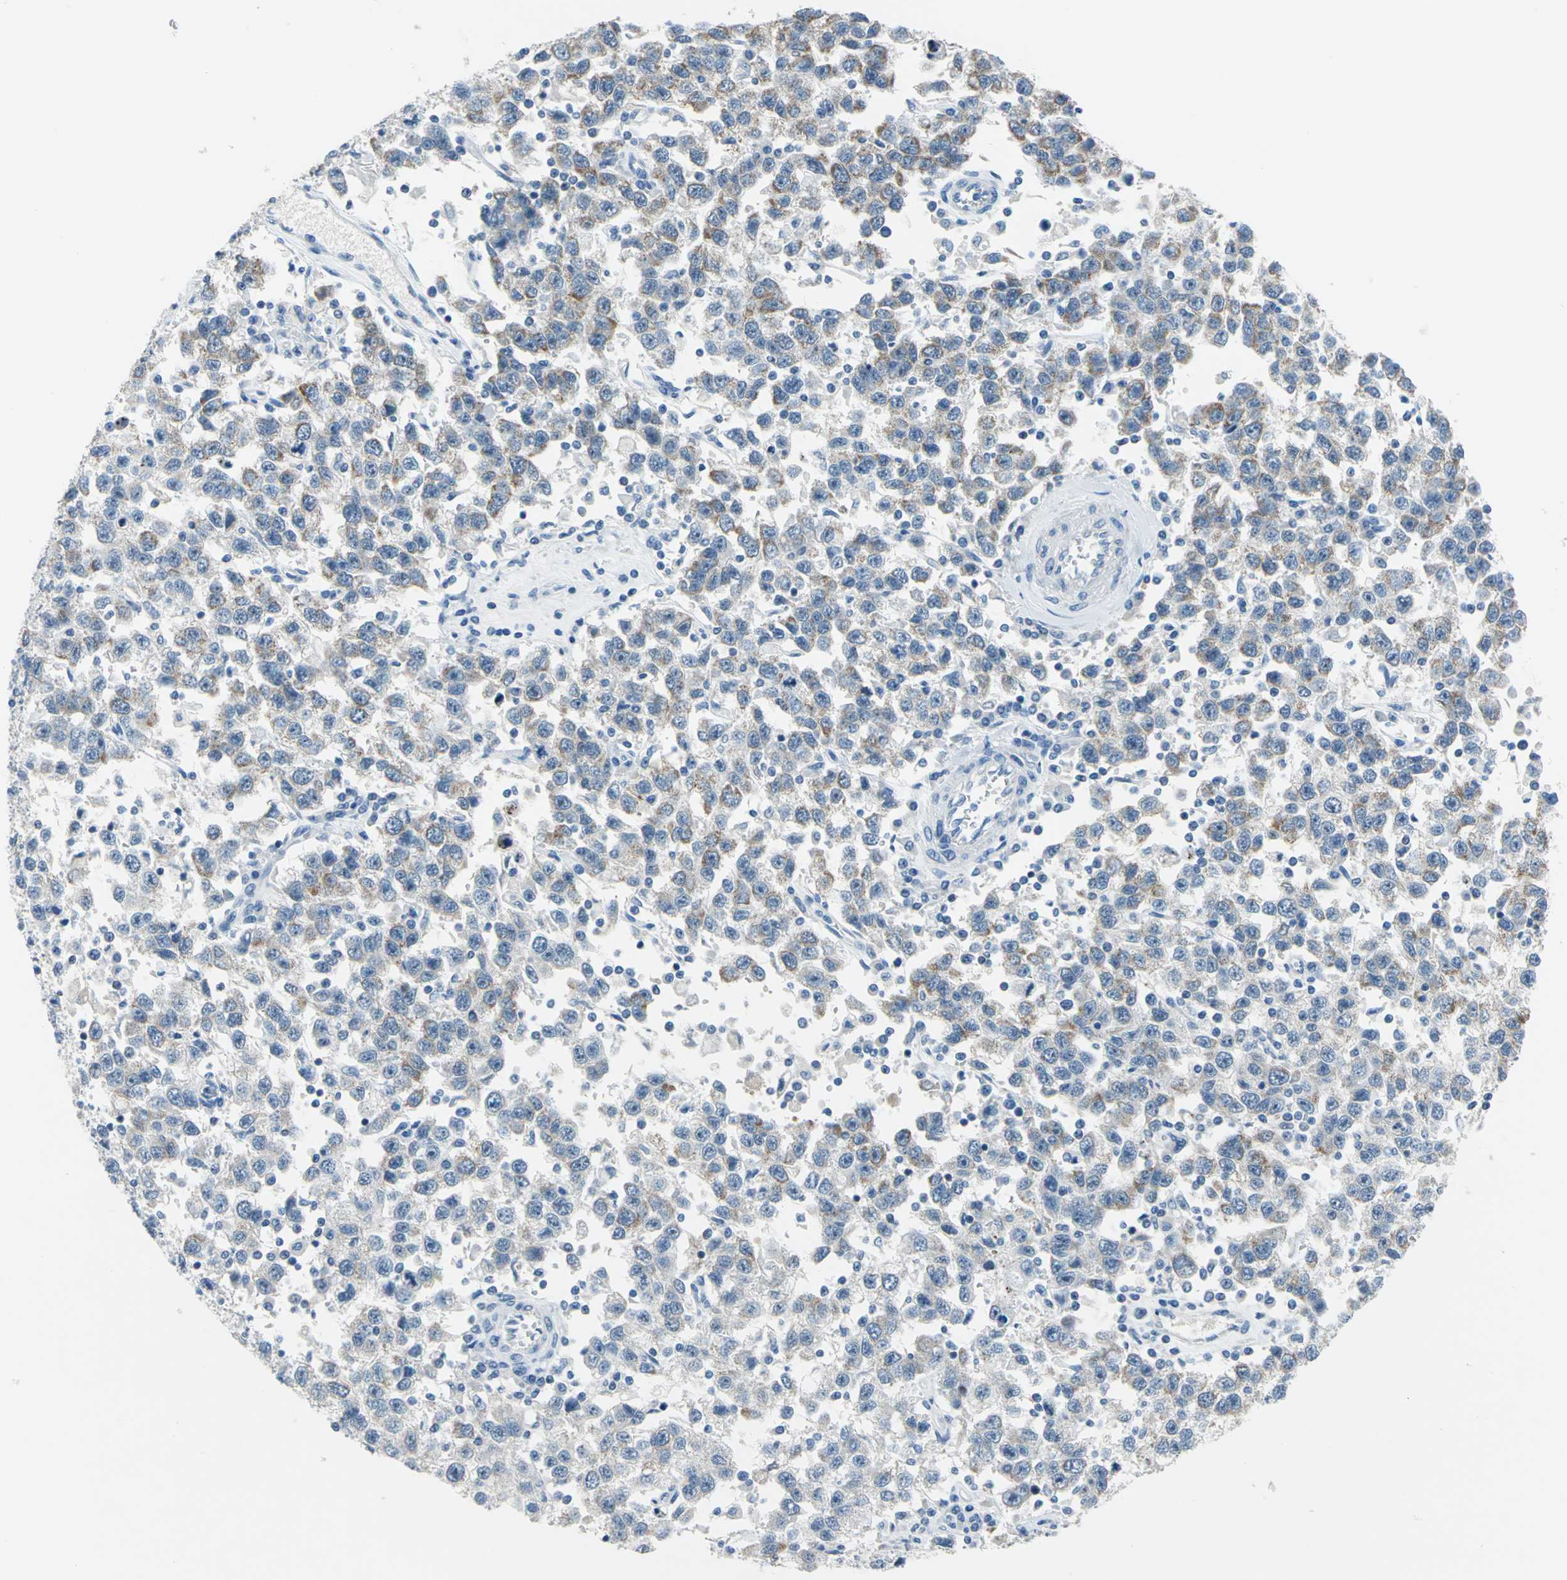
{"staining": {"intensity": "moderate", "quantity": "<25%", "location": "cytoplasmic/membranous"}, "tissue": "testis cancer", "cell_type": "Tumor cells", "image_type": "cancer", "snomed": [{"axis": "morphology", "description": "Seminoma, NOS"}, {"axis": "topography", "description": "Testis"}], "caption": "Testis seminoma stained with a protein marker exhibits moderate staining in tumor cells.", "gene": "MUC4", "patient": {"sex": "male", "age": 41}}